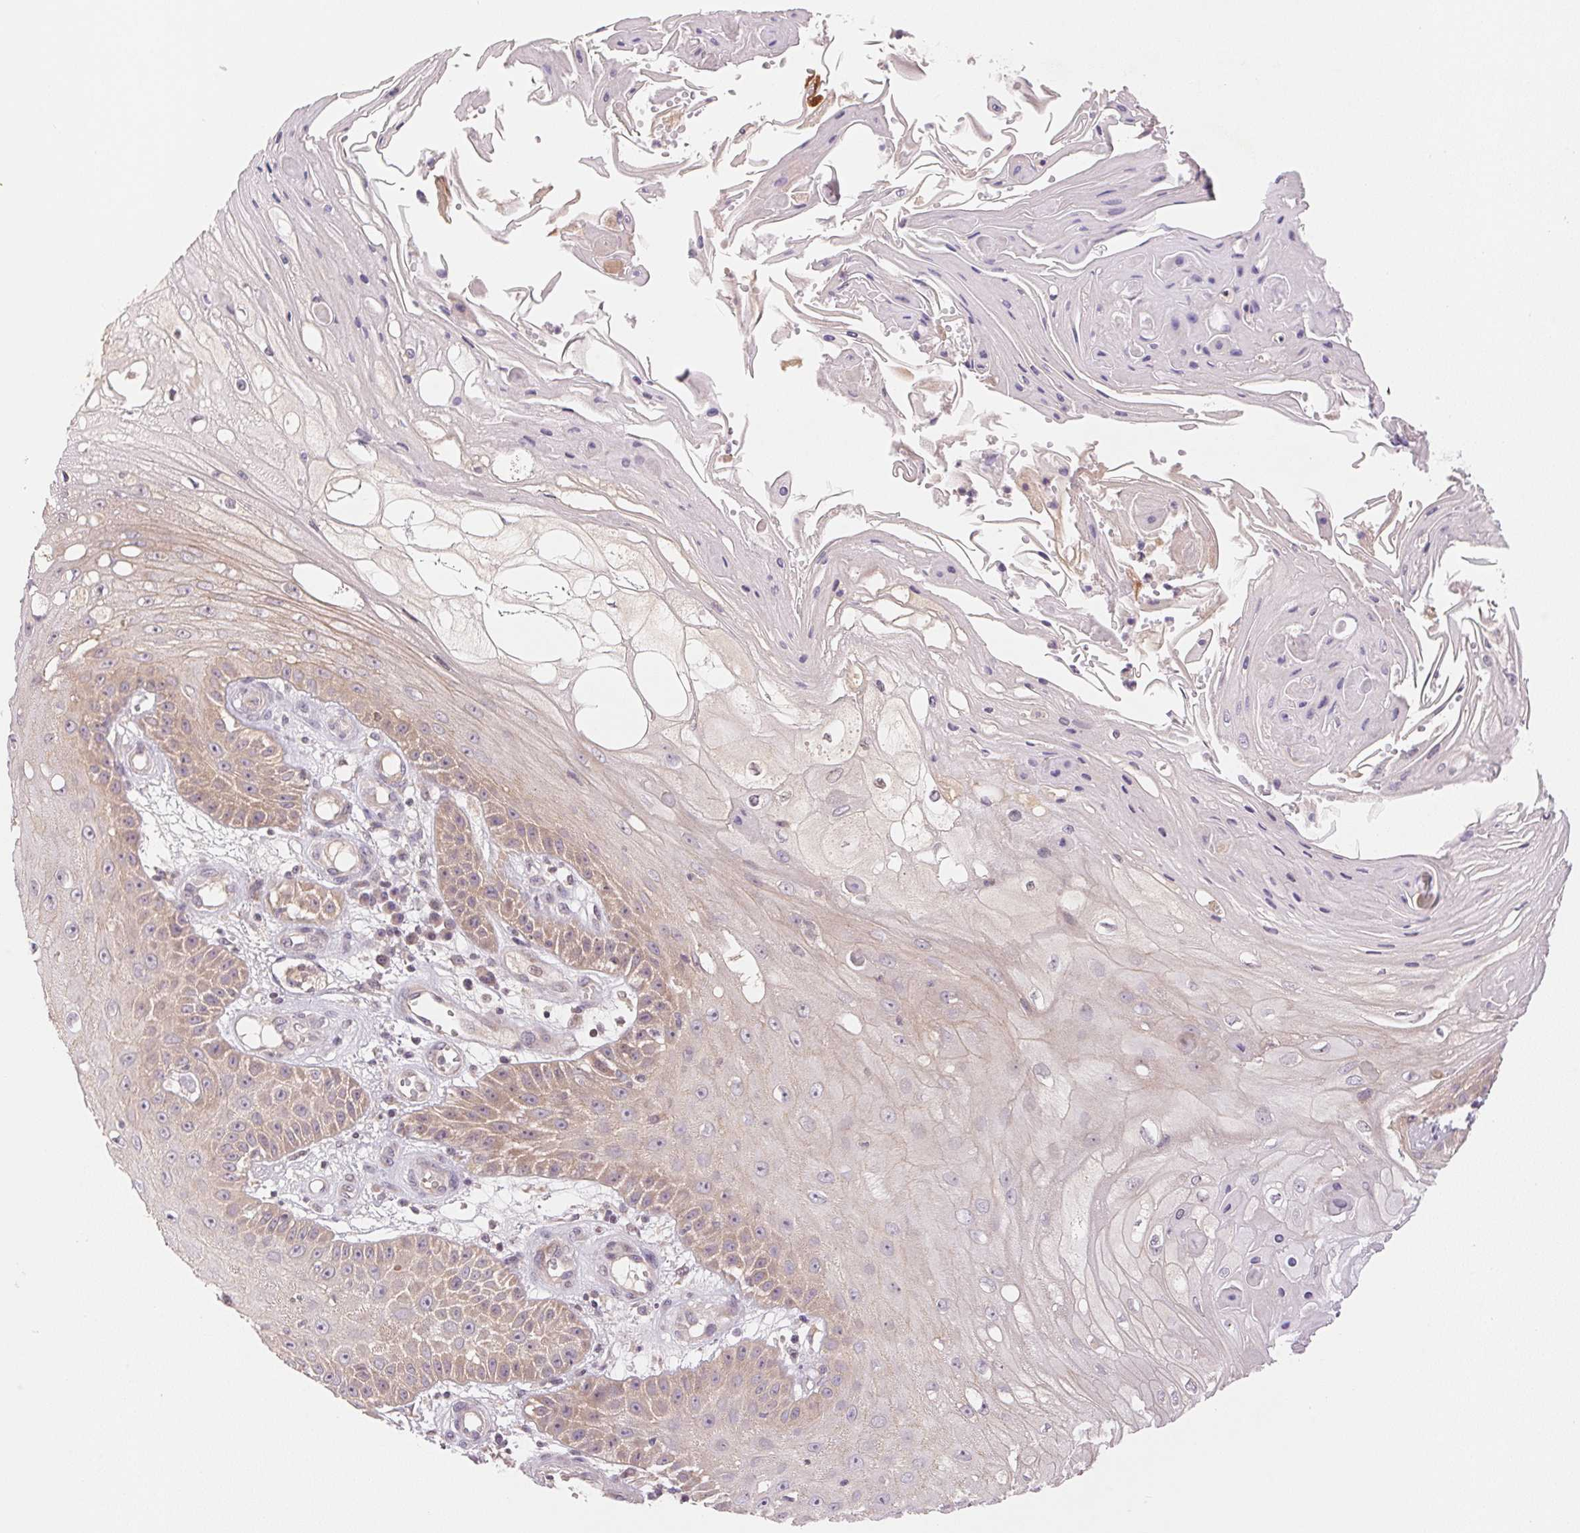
{"staining": {"intensity": "weak", "quantity": "<25%", "location": "cytoplasmic/membranous"}, "tissue": "skin cancer", "cell_type": "Tumor cells", "image_type": "cancer", "snomed": [{"axis": "morphology", "description": "Squamous cell carcinoma, NOS"}, {"axis": "topography", "description": "Skin"}], "caption": "Immunohistochemistry (IHC) photomicrograph of human squamous cell carcinoma (skin) stained for a protein (brown), which shows no positivity in tumor cells.", "gene": "BNIP5", "patient": {"sex": "male", "age": 70}}